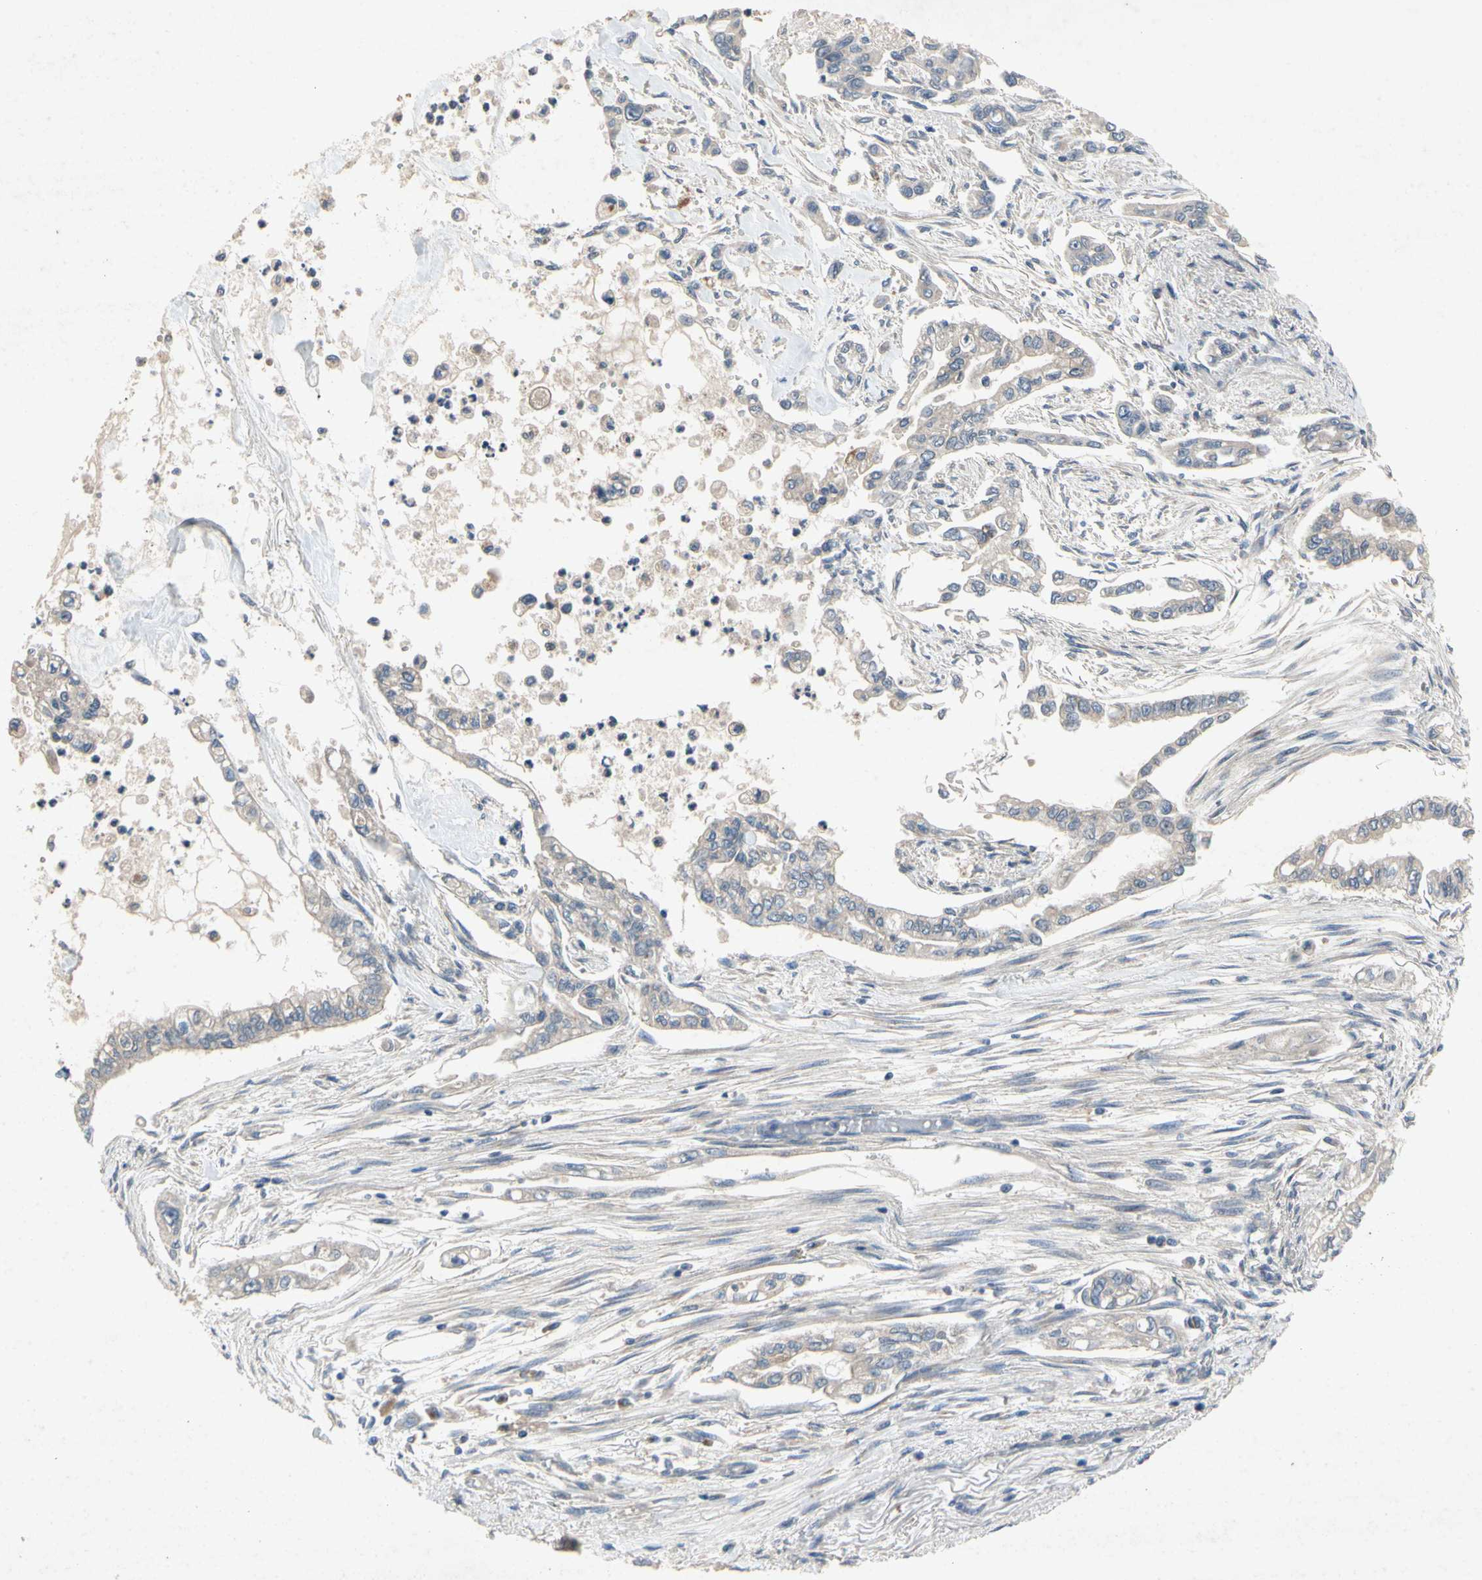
{"staining": {"intensity": "weak", "quantity": "25%-75%", "location": "cytoplasmic/membranous"}, "tissue": "pancreatic cancer", "cell_type": "Tumor cells", "image_type": "cancer", "snomed": [{"axis": "morphology", "description": "Normal tissue, NOS"}, {"axis": "topography", "description": "Pancreas"}], "caption": "The histopathology image reveals immunohistochemical staining of pancreatic cancer. There is weak cytoplasmic/membranous positivity is appreciated in approximately 25%-75% of tumor cells. (IHC, brightfield microscopy, high magnification).", "gene": "RPS6KA1", "patient": {"sex": "male", "age": 42}}